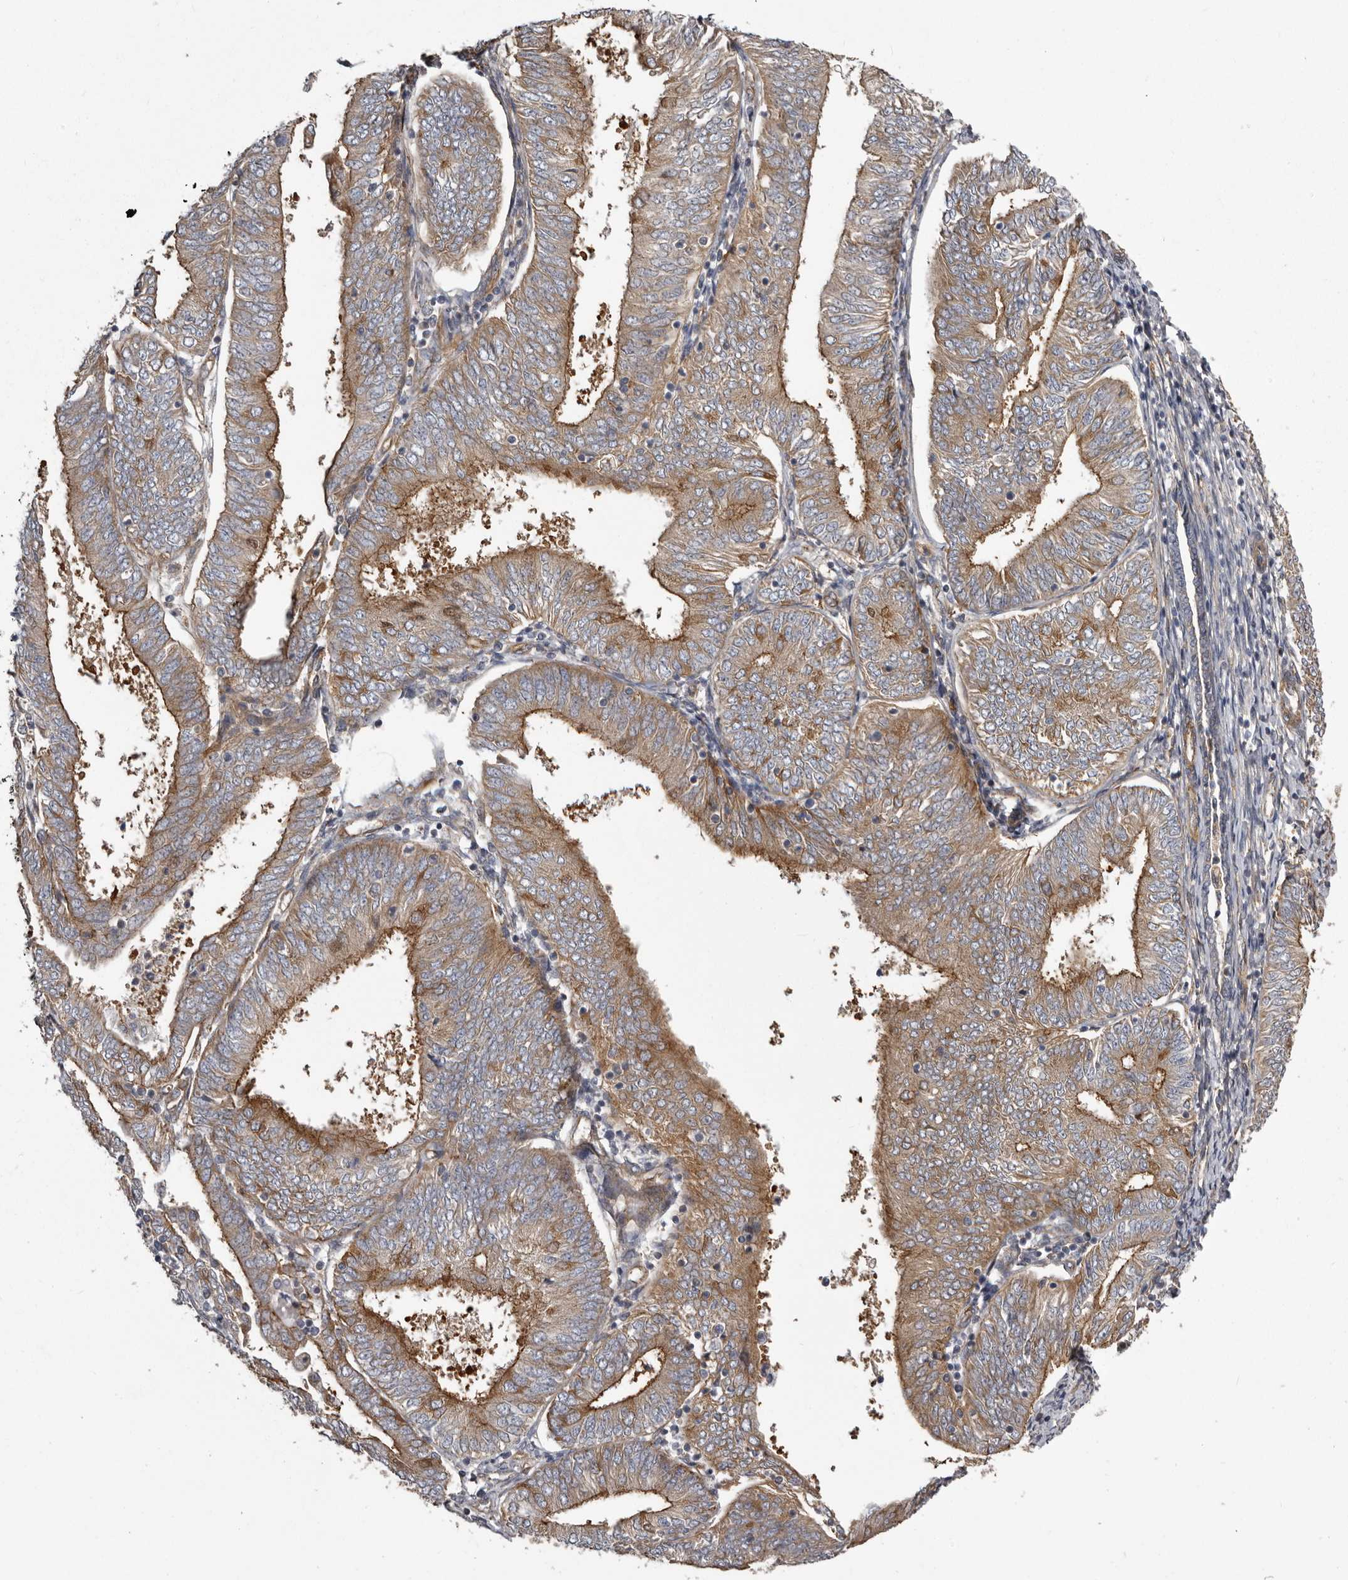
{"staining": {"intensity": "moderate", "quantity": ">75%", "location": "cytoplasmic/membranous"}, "tissue": "endometrial cancer", "cell_type": "Tumor cells", "image_type": "cancer", "snomed": [{"axis": "morphology", "description": "Adenocarcinoma, NOS"}, {"axis": "topography", "description": "Endometrium"}], "caption": "Brown immunohistochemical staining in human endometrial adenocarcinoma exhibits moderate cytoplasmic/membranous expression in approximately >75% of tumor cells. The staining was performed using DAB to visualize the protein expression in brown, while the nuclei were stained in blue with hematoxylin (Magnification: 20x).", "gene": "ENAH", "patient": {"sex": "female", "age": 58}}